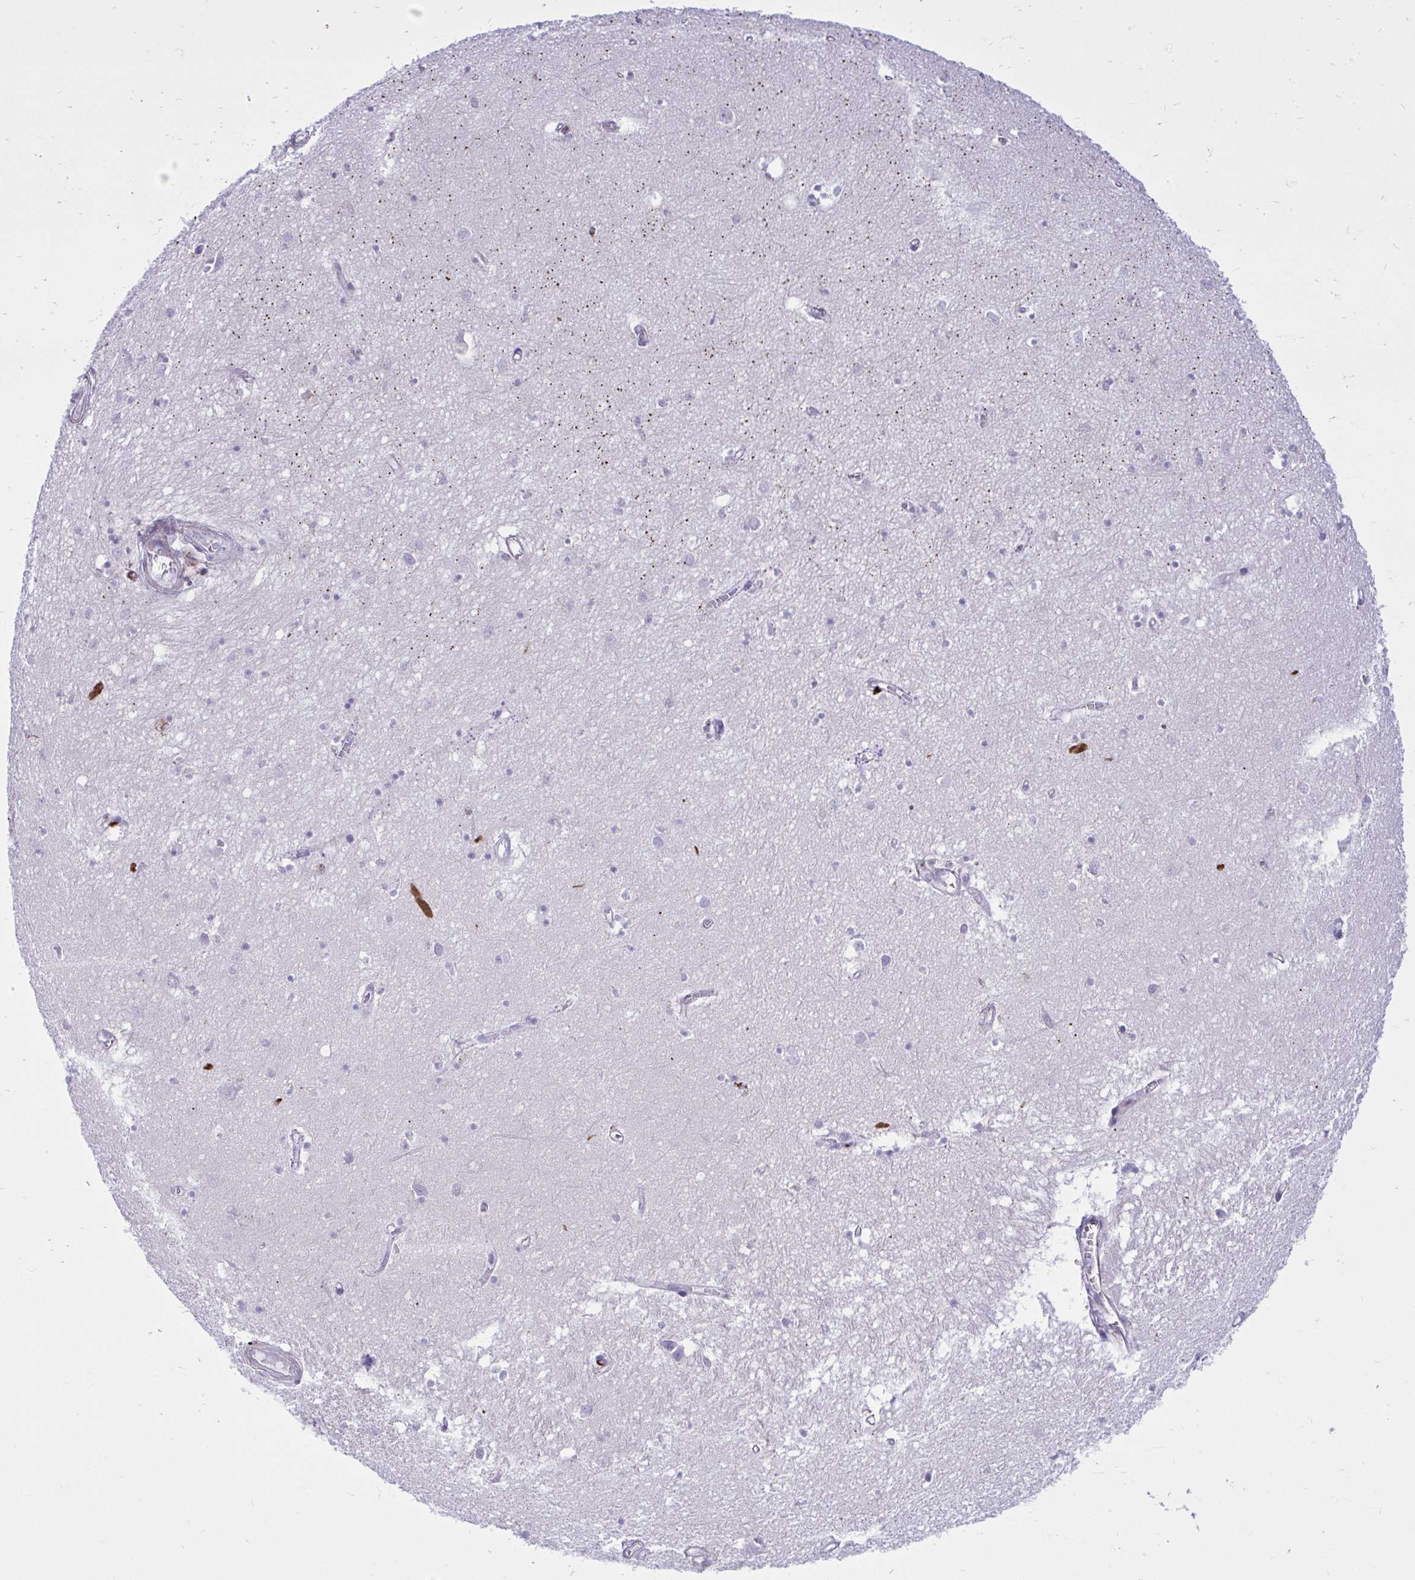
{"staining": {"intensity": "negative", "quantity": "none", "location": "none"}, "tissue": "hippocampus", "cell_type": "Glial cells", "image_type": "normal", "snomed": [{"axis": "morphology", "description": "Normal tissue, NOS"}, {"axis": "topography", "description": "Hippocampus"}], "caption": "Image shows no significant protein expression in glial cells of benign hippocampus.", "gene": "GRK4", "patient": {"sex": "female", "age": 64}}